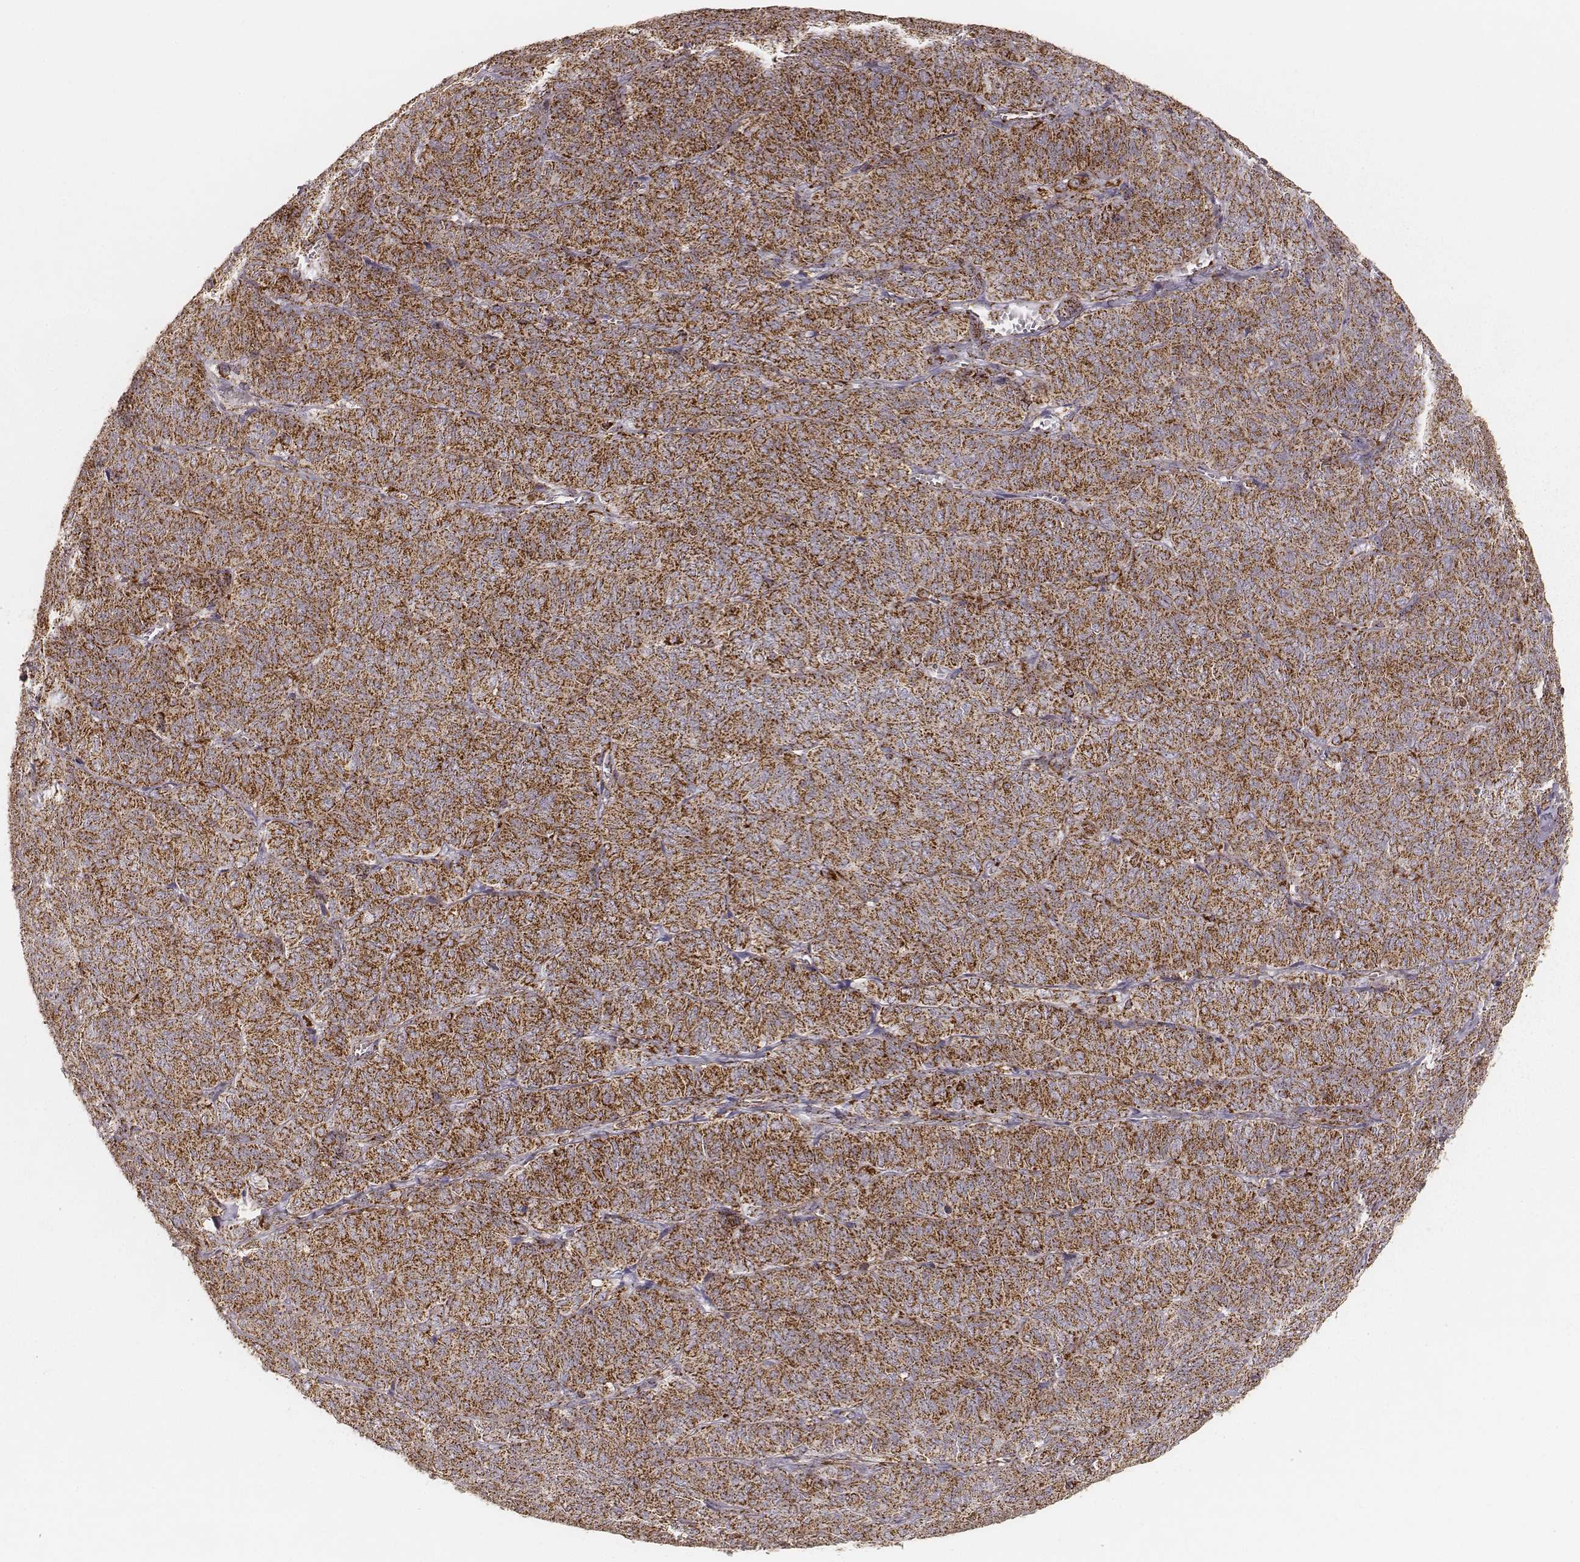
{"staining": {"intensity": "strong", "quantity": ">75%", "location": "cytoplasmic/membranous"}, "tissue": "ovarian cancer", "cell_type": "Tumor cells", "image_type": "cancer", "snomed": [{"axis": "morphology", "description": "Carcinoma, endometroid"}, {"axis": "topography", "description": "Ovary"}], "caption": "DAB (3,3'-diaminobenzidine) immunohistochemical staining of human ovarian cancer shows strong cytoplasmic/membranous protein expression in about >75% of tumor cells. The staining was performed using DAB (3,3'-diaminobenzidine), with brown indicating positive protein expression. Nuclei are stained blue with hematoxylin.", "gene": "CS", "patient": {"sex": "female", "age": 80}}